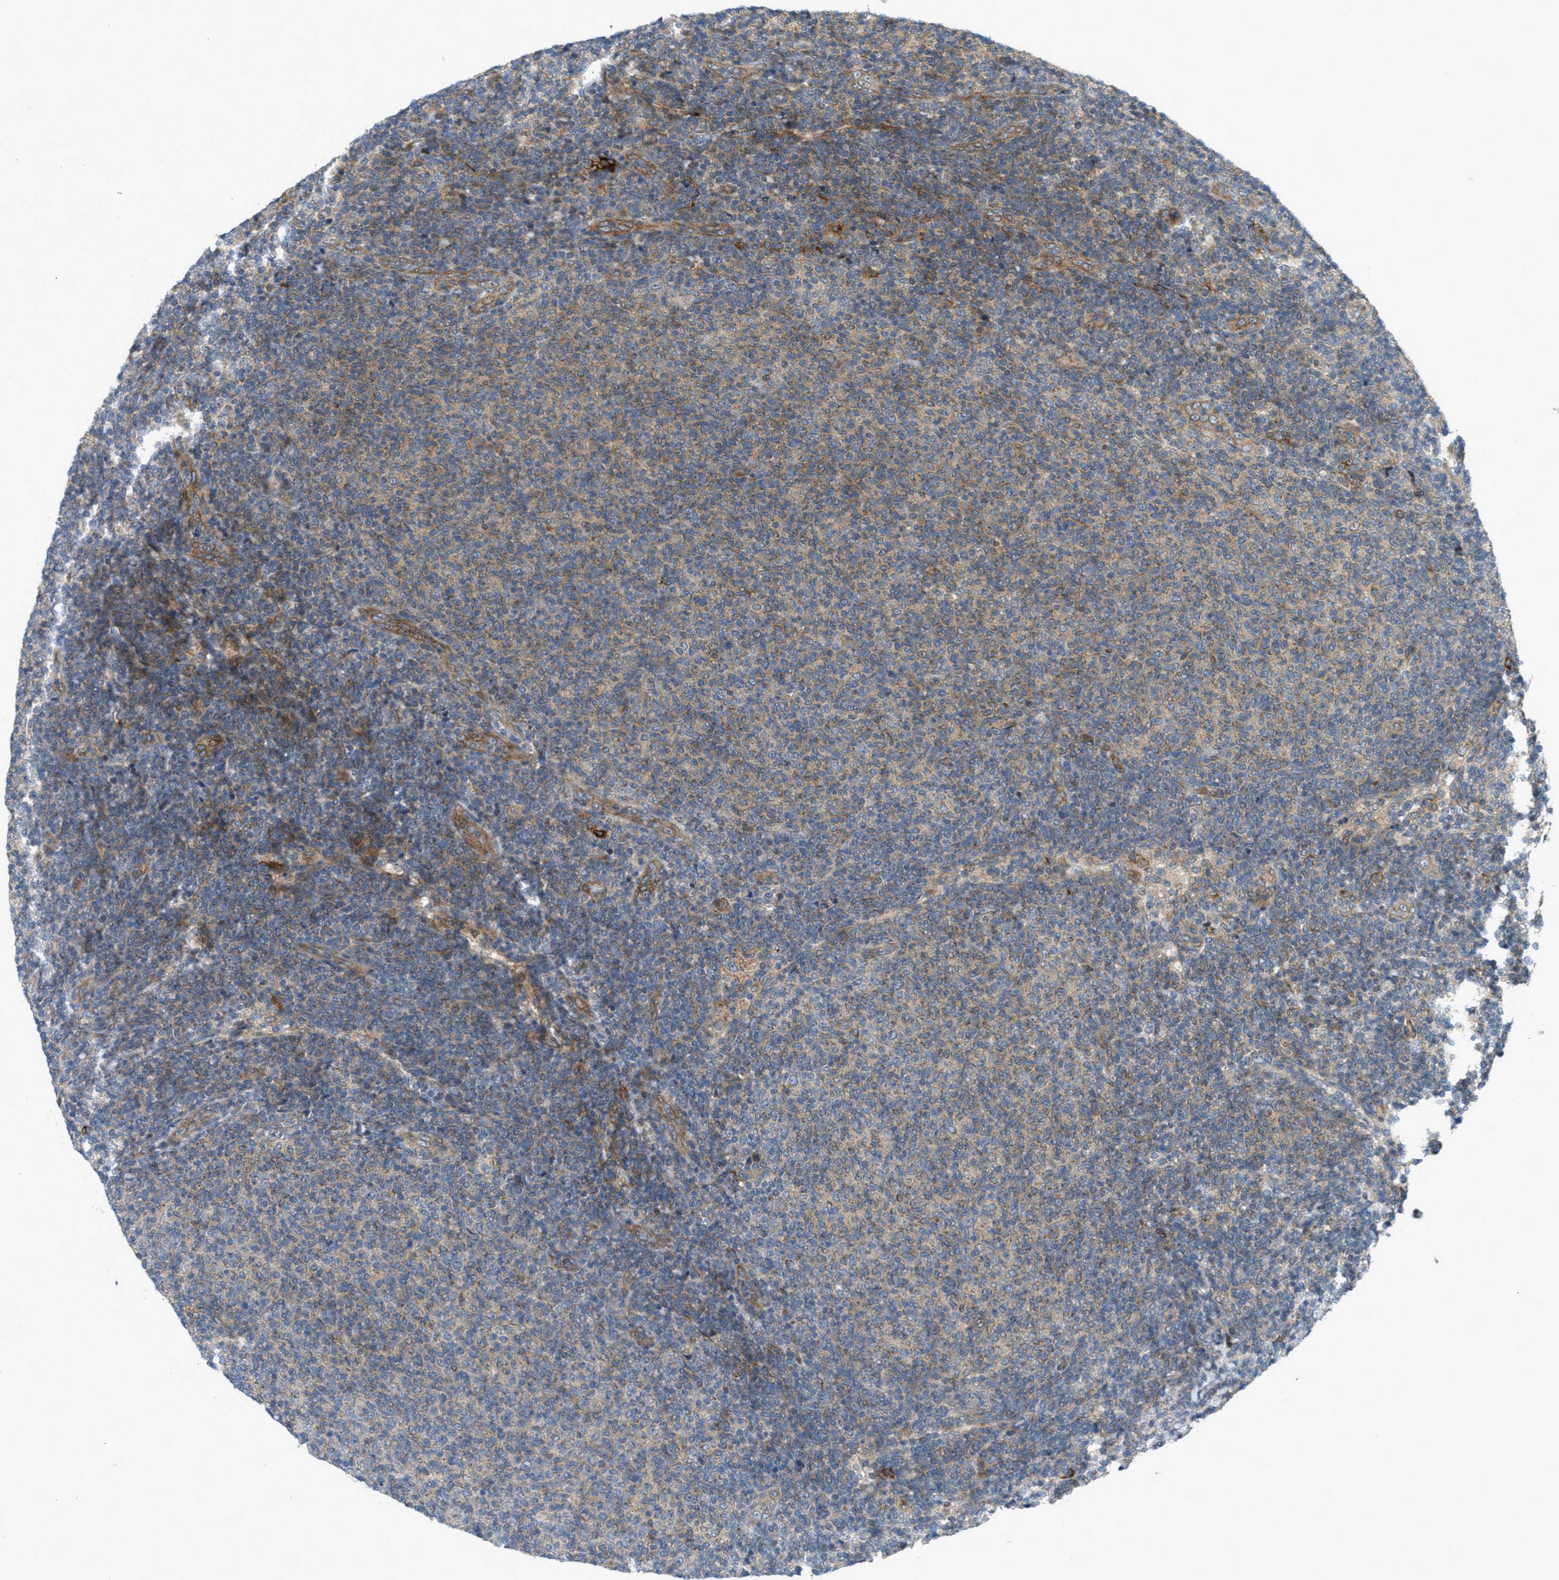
{"staining": {"intensity": "weak", "quantity": "25%-75%", "location": "cytoplasmic/membranous"}, "tissue": "lymphoma", "cell_type": "Tumor cells", "image_type": "cancer", "snomed": [{"axis": "morphology", "description": "Malignant lymphoma, non-Hodgkin's type, Low grade"}, {"axis": "topography", "description": "Lymph node"}], "caption": "About 25%-75% of tumor cells in low-grade malignant lymphoma, non-Hodgkin's type demonstrate weak cytoplasmic/membranous protein expression as visualized by brown immunohistochemical staining.", "gene": "CYB5D1", "patient": {"sex": "male", "age": 66}}